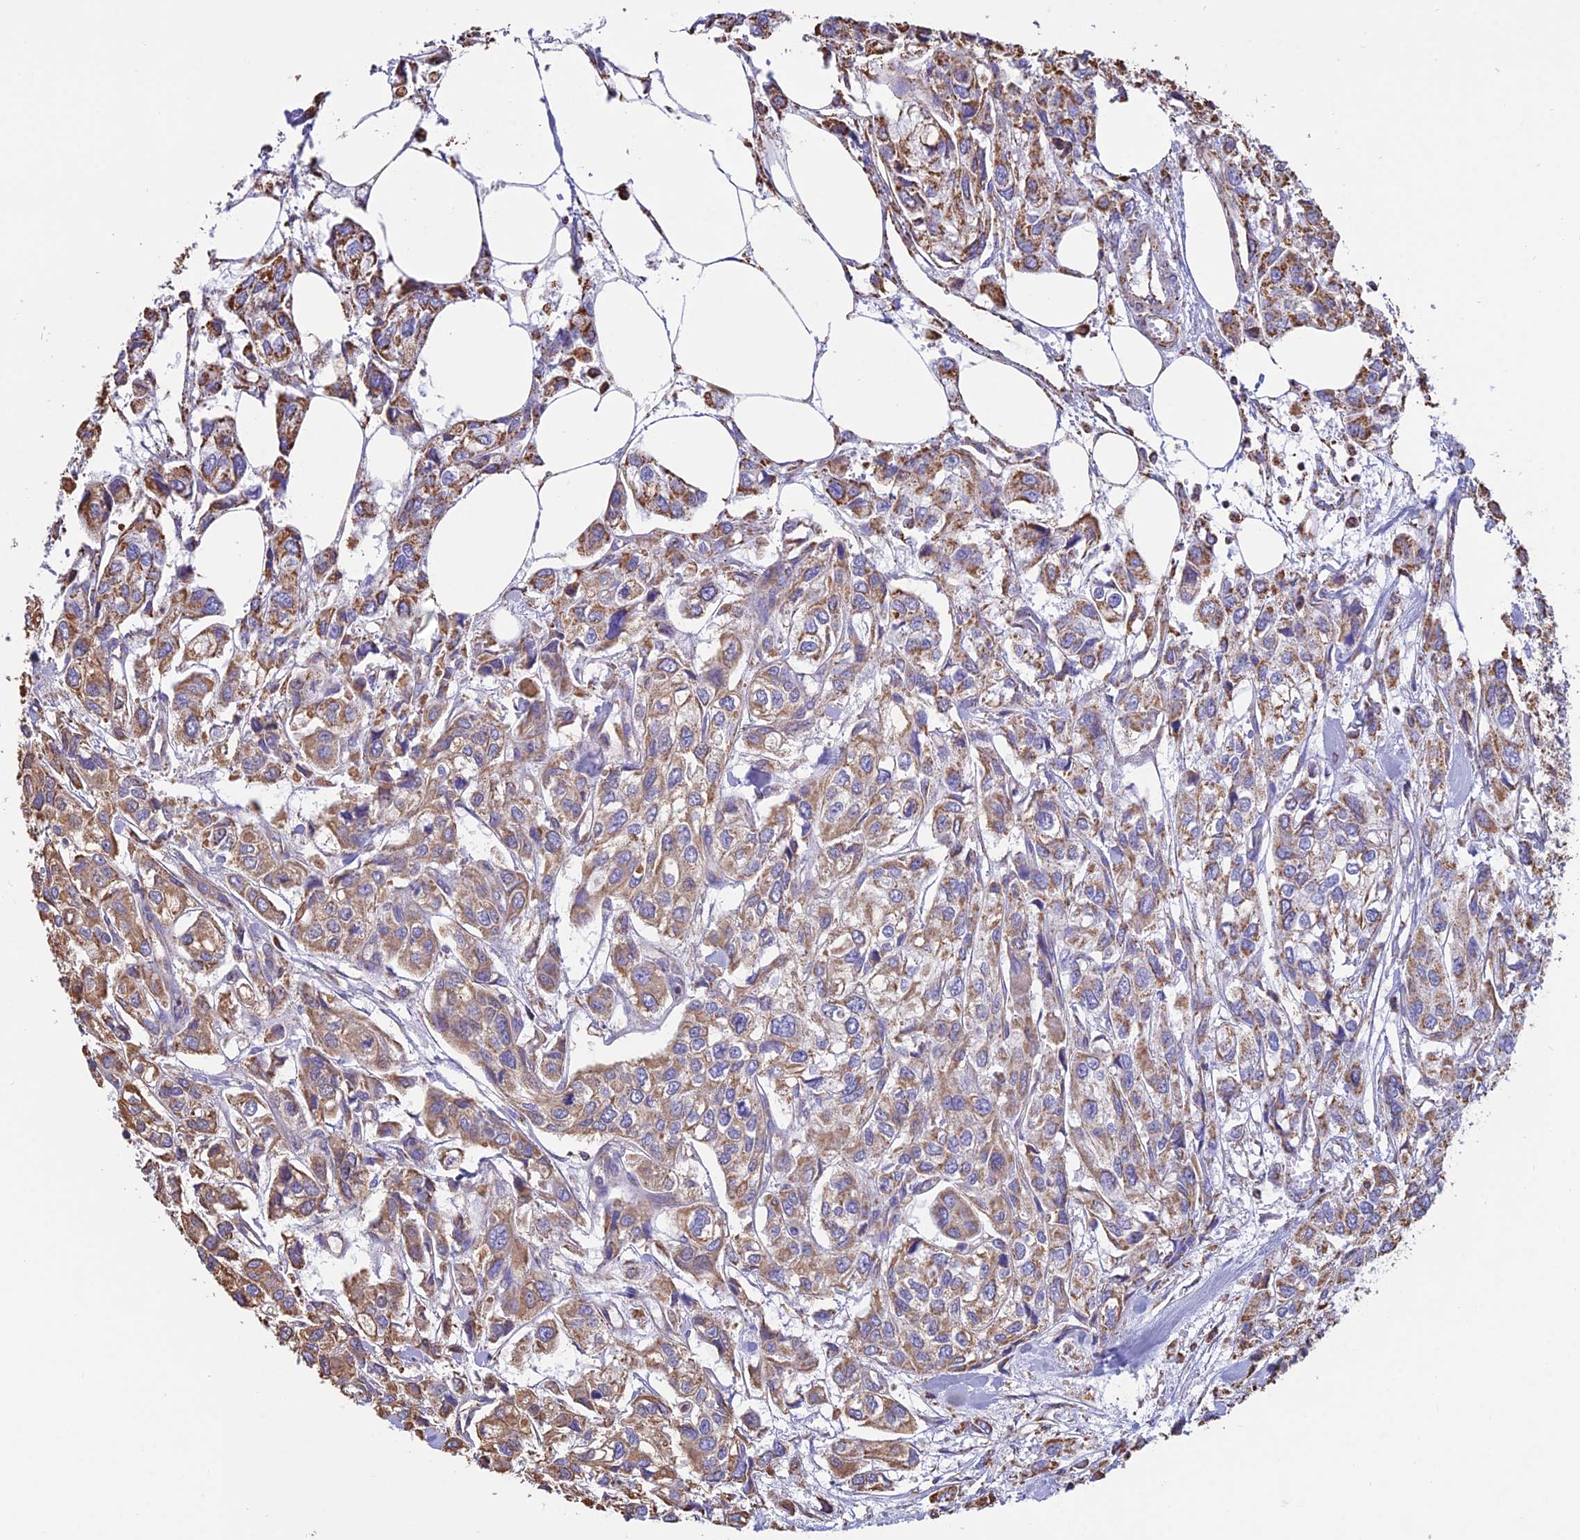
{"staining": {"intensity": "moderate", "quantity": ">75%", "location": "cytoplasmic/membranous"}, "tissue": "urothelial cancer", "cell_type": "Tumor cells", "image_type": "cancer", "snomed": [{"axis": "morphology", "description": "Urothelial carcinoma, High grade"}, {"axis": "topography", "description": "Urinary bladder"}], "caption": "DAB (3,3'-diaminobenzidine) immunohistochemical staining of human urothelial cancer shows moderate cytoplasmic/membranous protein expression in about >75% of tumor cells.", "gene": "OR2W3", "patient": {"sex": "male", "age": 67}}